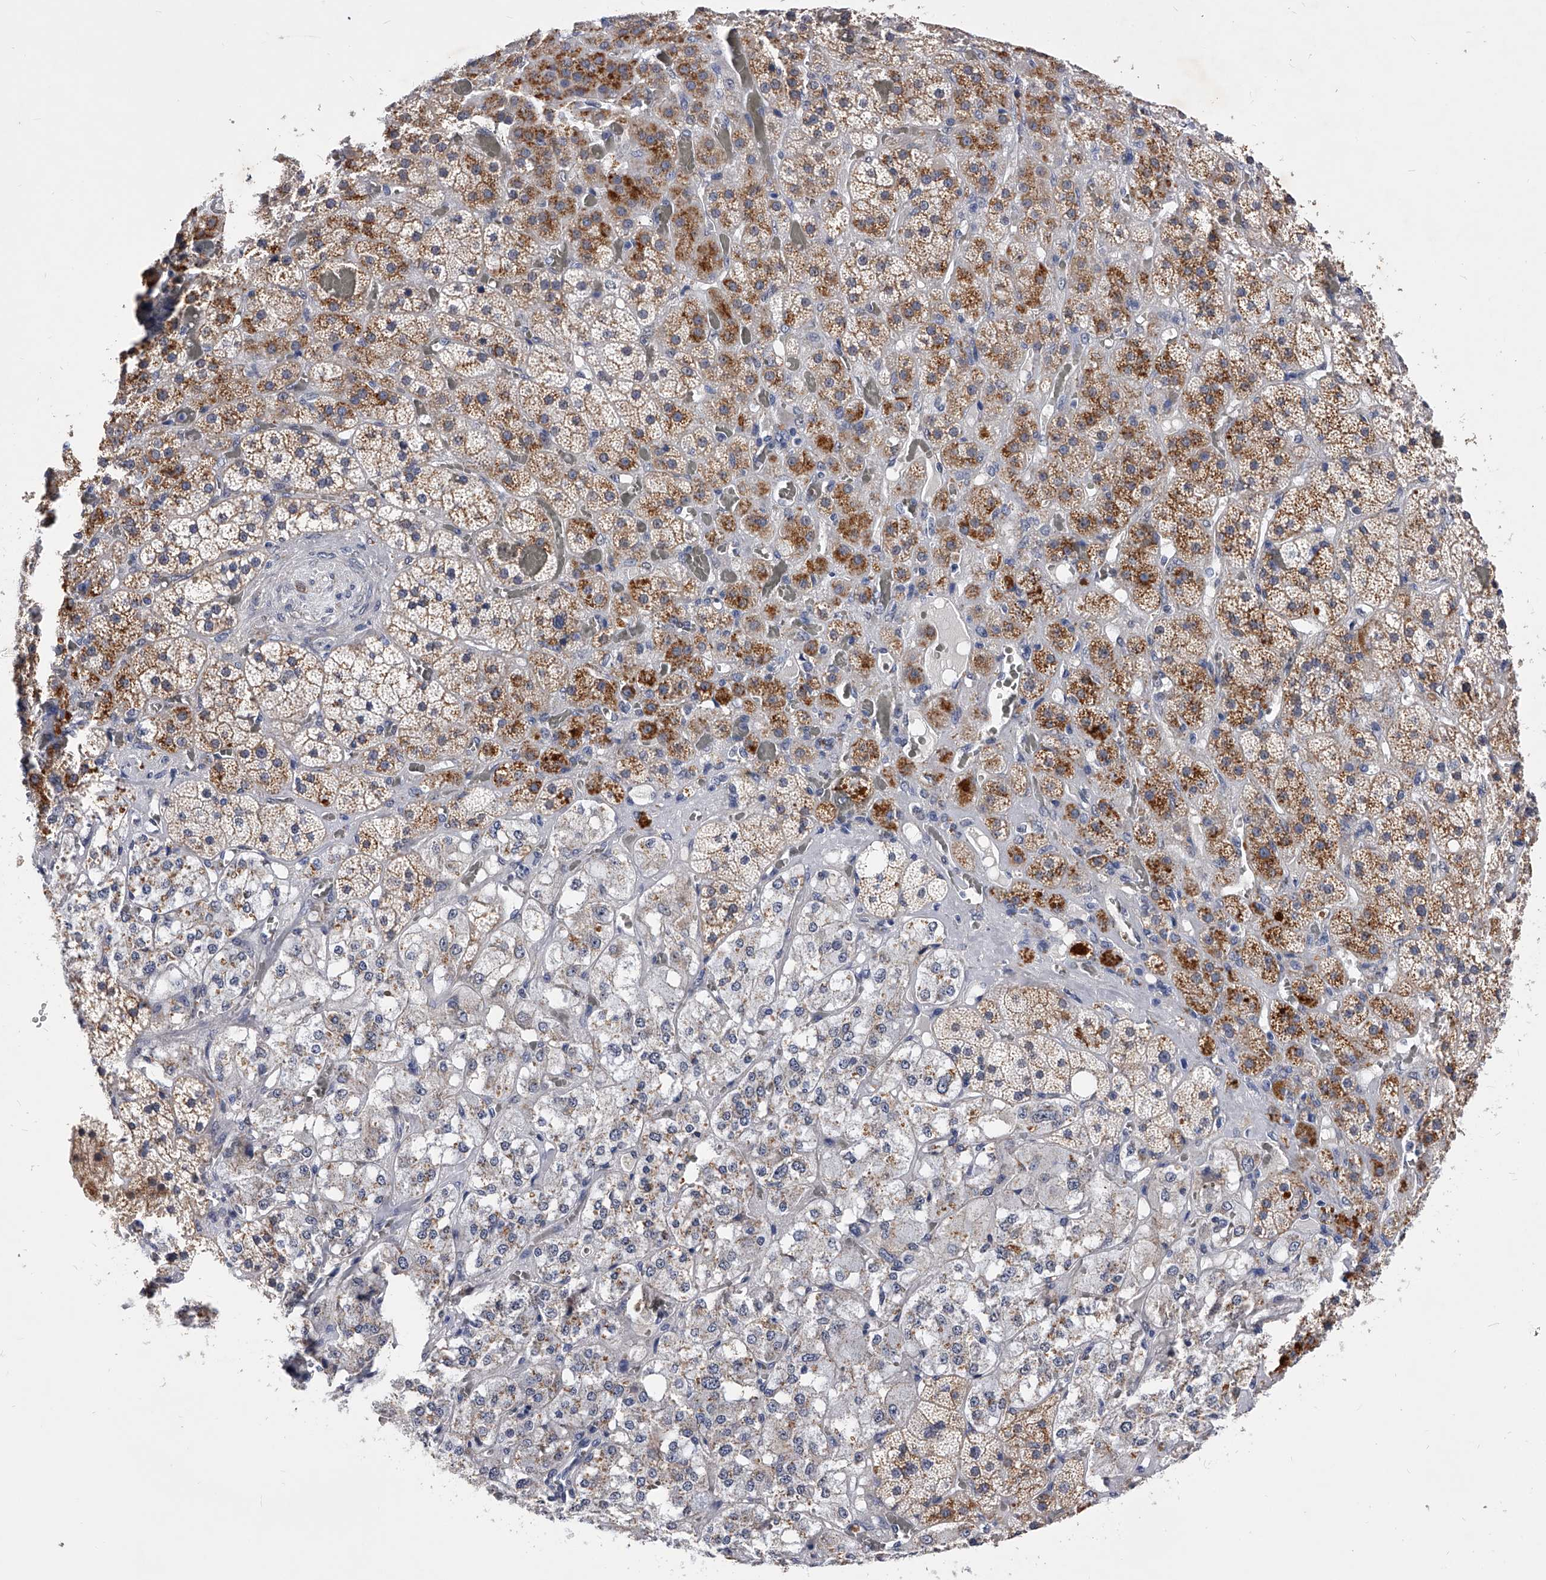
{"staining": {"intensity": "moderate", "quantity": "25%-75%", "location": "cytoplasmic/membranous"}, "tissue": "adrenal gland", "cell_type": "Glandular cells", "image_type": "normal", "snomed": [{"axis": "morphology", "description": "Normal tissue, NOS"}, {"axis": "topography", "description": "Adrenal gland"}], "caption": "Immunohistochemical staining of normal adrenal gland shows moderate cytoplasmic/membranous protein positivity in about 25%-75% of glandular cells.", "gene": "ZNF529", "patient": {"sex": "male", "age": 57}}